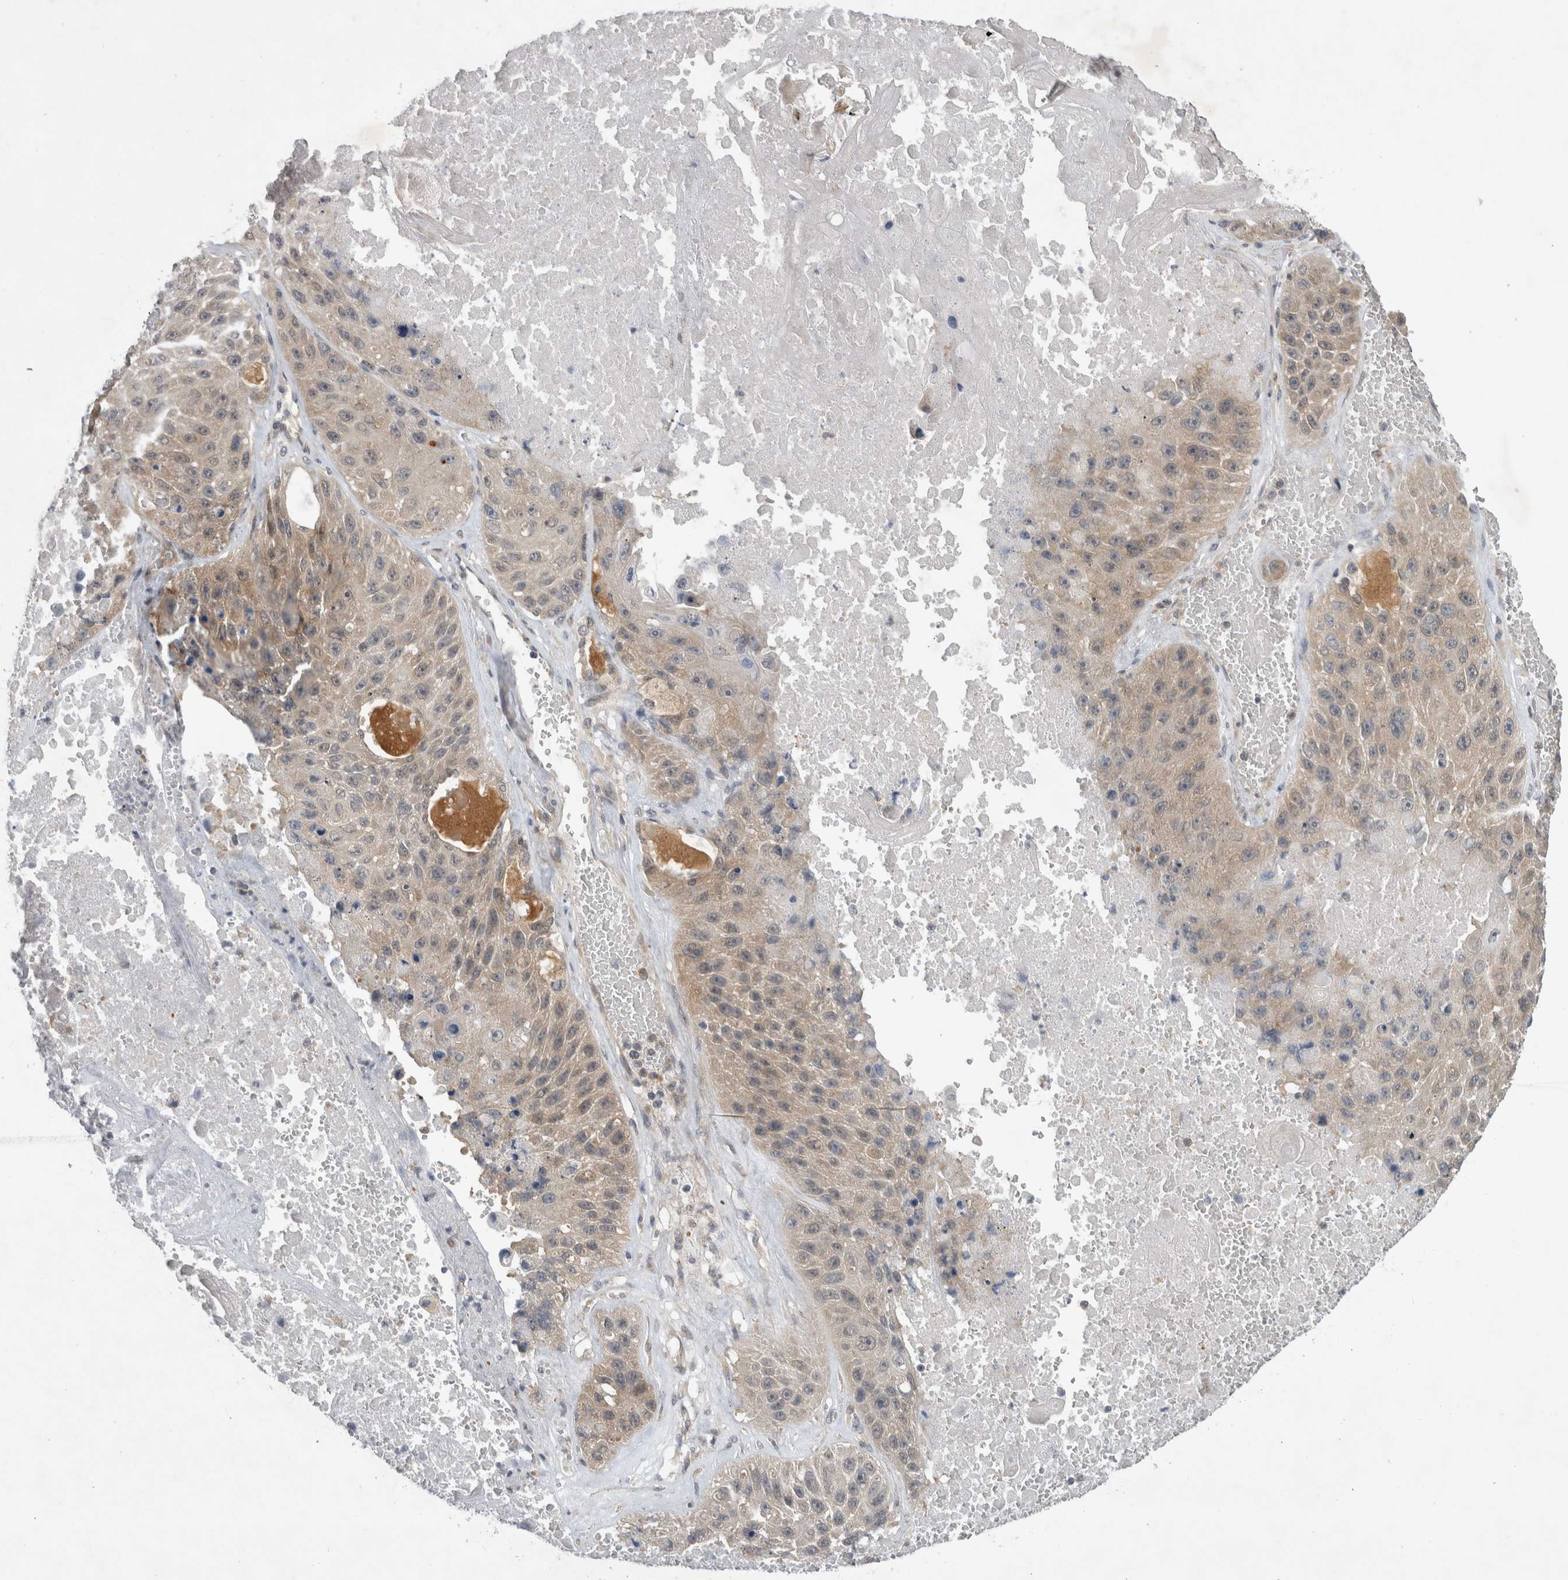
{"staining": {"intensity": "weak", "quantity": ">75%", "location": "cytoplasmic/membranous"}, "tissue": "lung cancer", "cell_type": "Tumor cells", "image_type": "cancer", "snomed": [{"axis": "morphology", "description": "Squamous cell carcinoma, NOS"}, {"axis": "topography", "description": "Lung"}], "caption": "Lung squamous cell carcinoma was stained to show a protein in brown. There is low levels of weak cytoplasmic/membranous expression in about >75% of tumor cells. (Brightfield microscopy of DAB IHC at high magnification).", "gene": "AASDHPPT", "patient": {"sex": "male", "age": 61}}